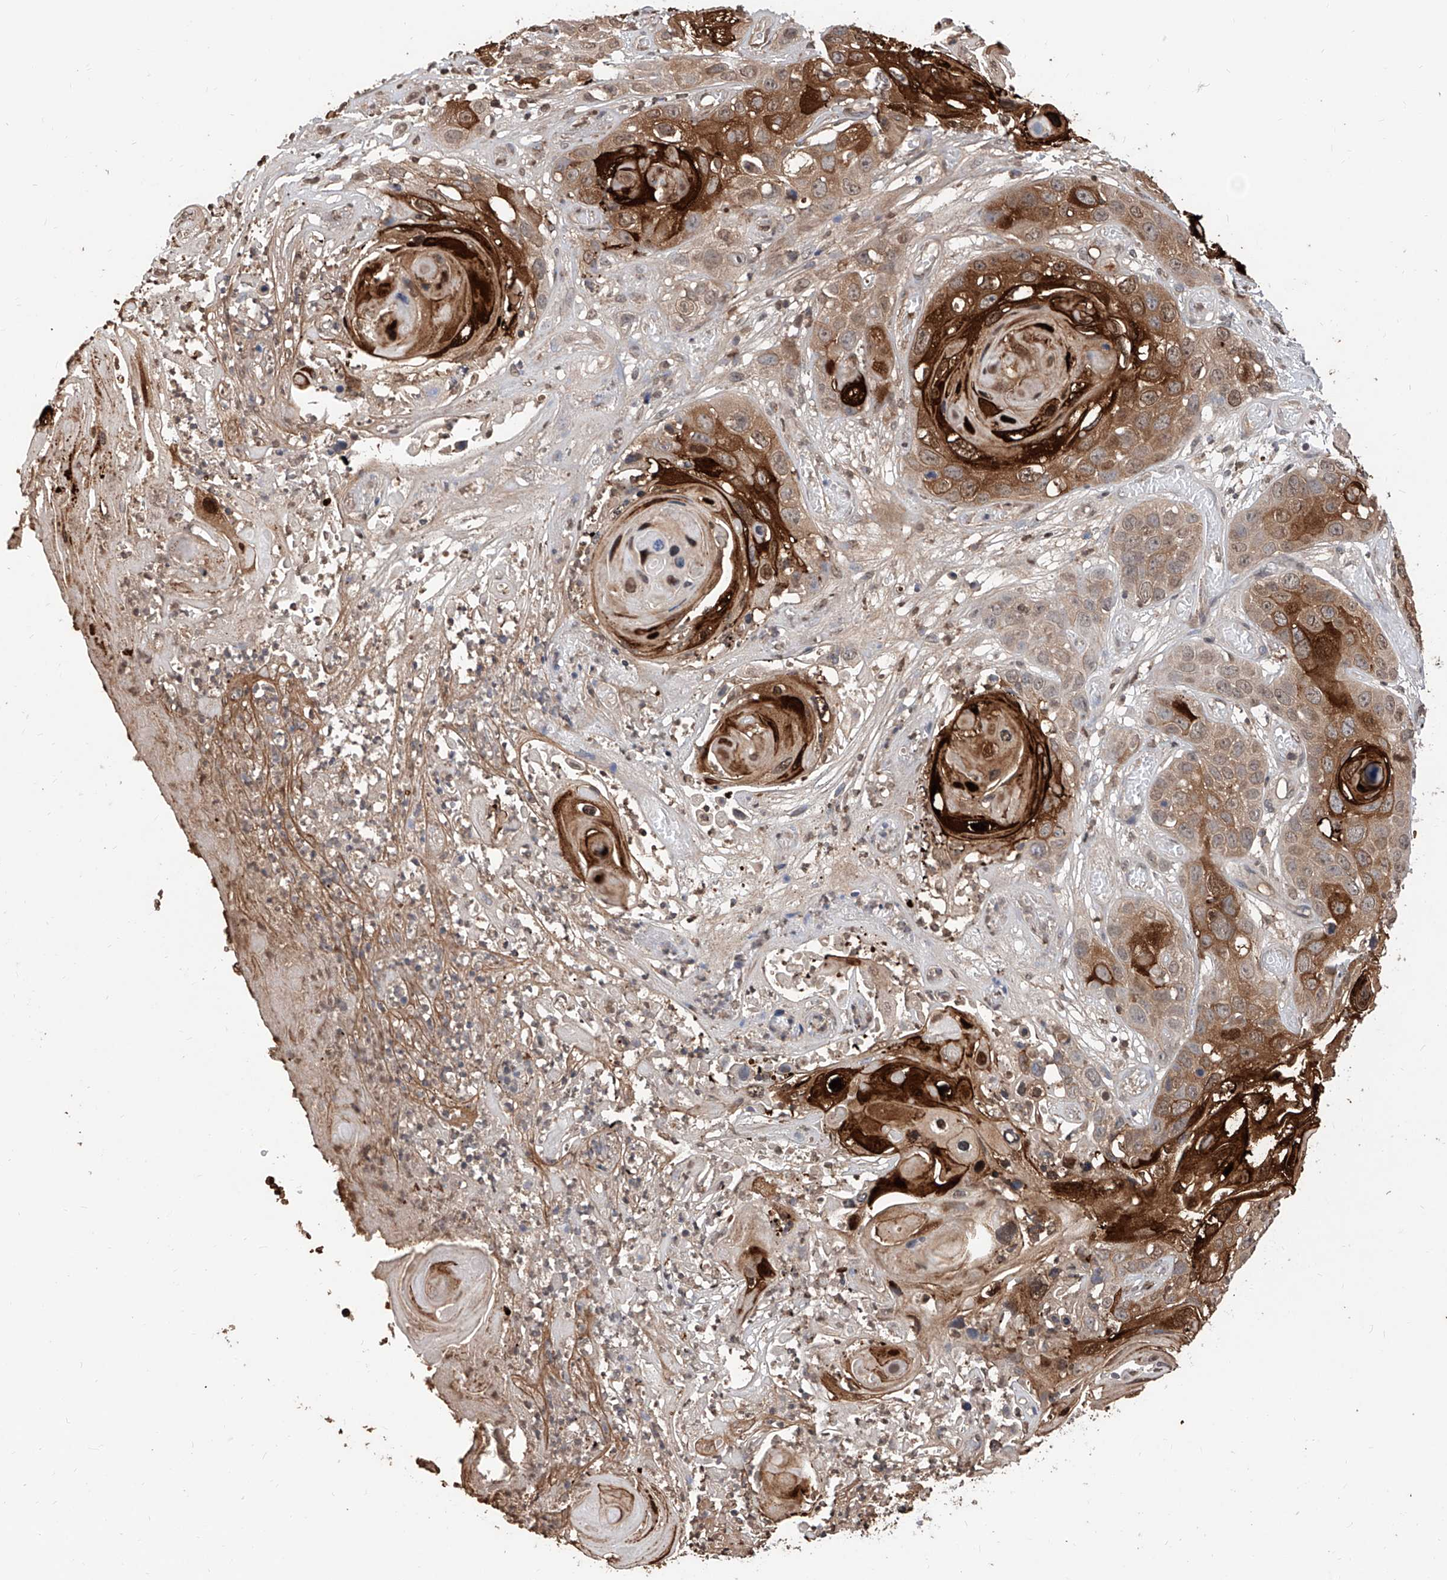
{"staining": {"intensity": "strong", "quantity": "25%-75%", "location": "cytoplasmic/membranous,nuclear"}, "tissue": "skin cancer", "cell_type": "Tumor cells", "image_type": "cancer", "snomed": [{"axis": "morphology", "description": "Squamous cell carcinoma, NOS"}, {"axis": "topography", "description": "Skin"}], "caption": "A brown stain shows strong cytoplasmic/membranous and nuclear expression of a protein in skin squamous cell carcinoma tumor cells.", "gene": "RP9", "patient": {"sex": "male", "age": 55}}